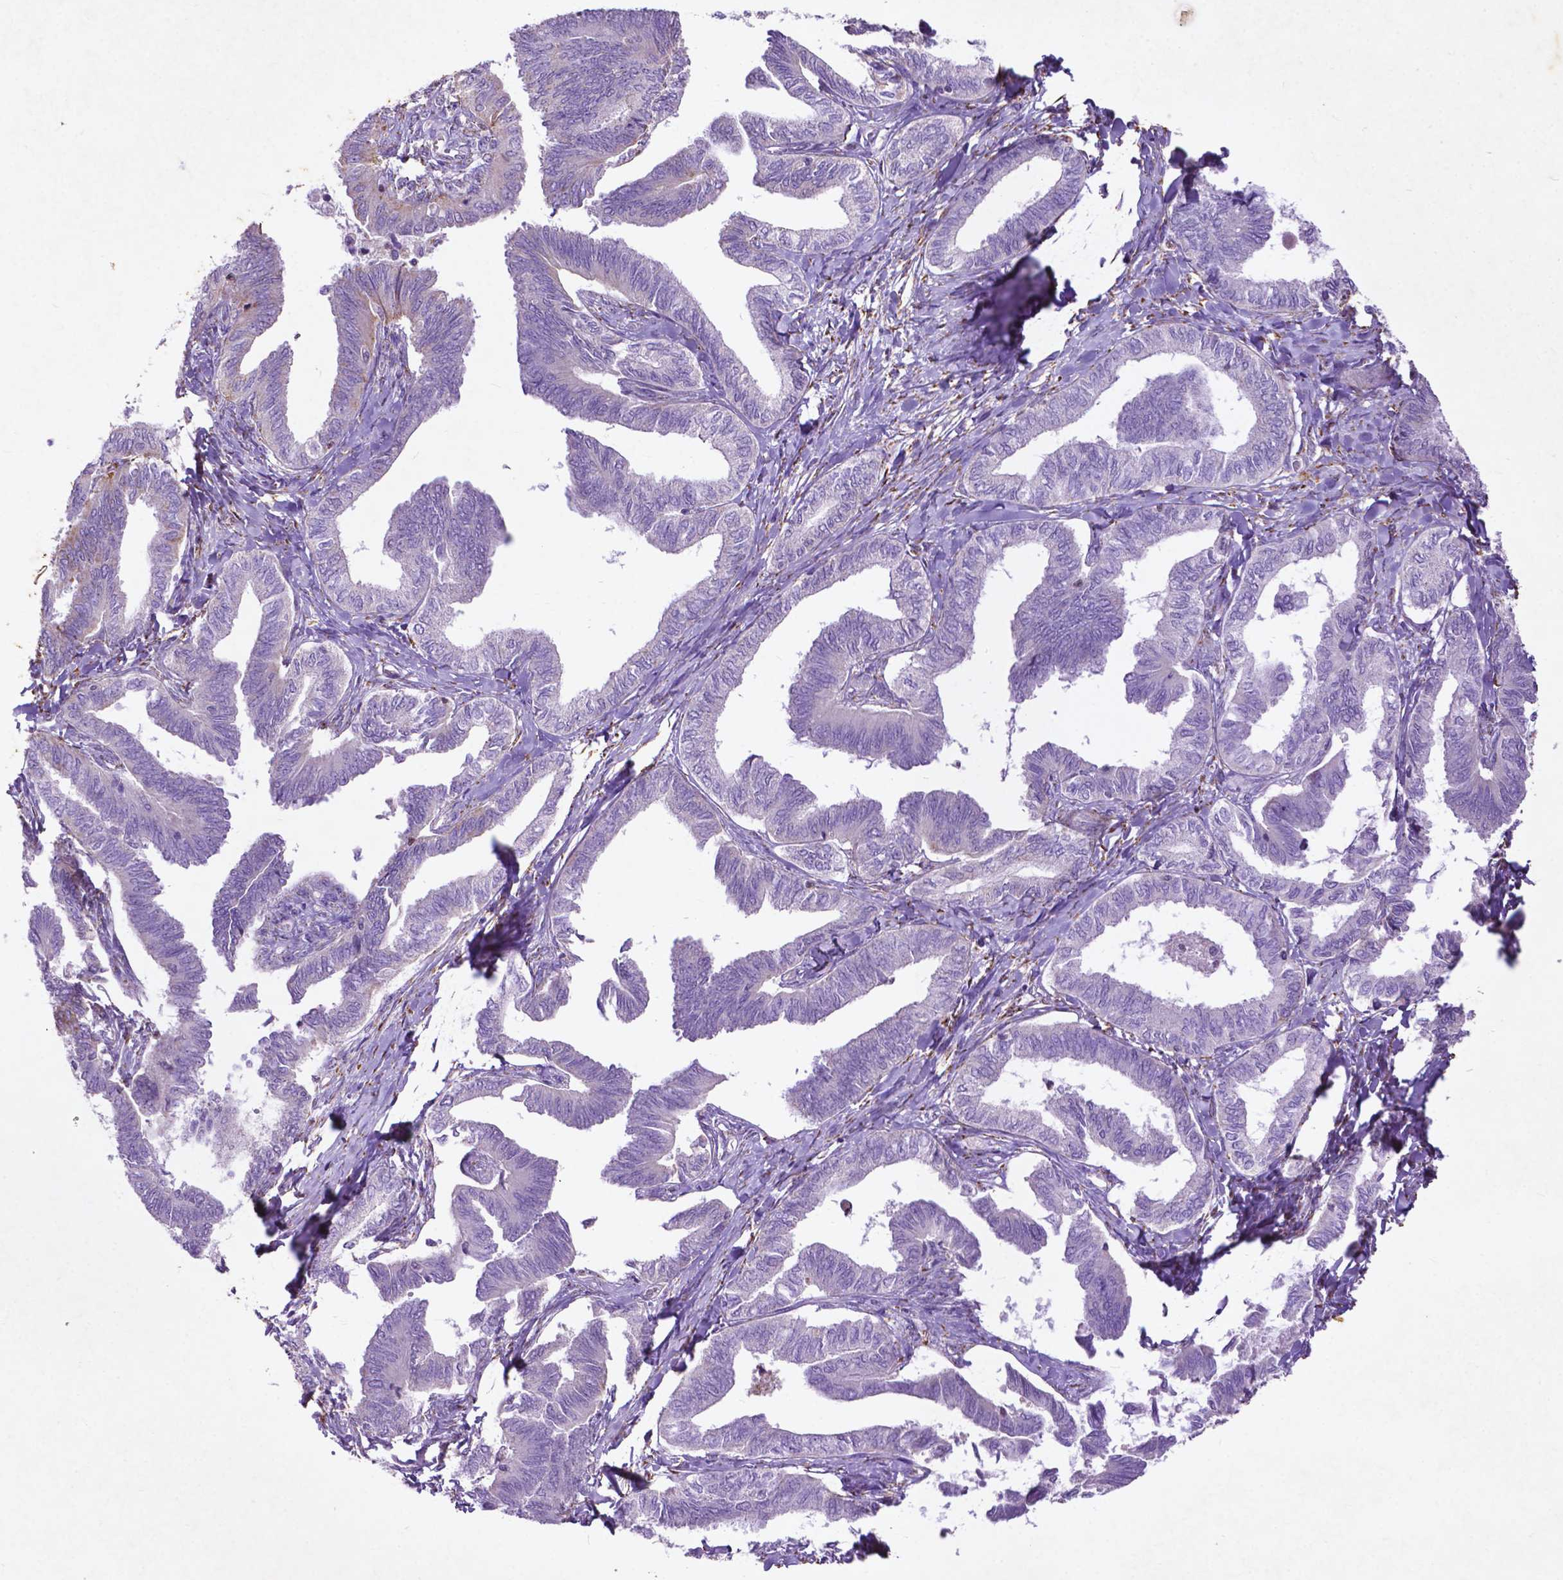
{"staining": {"intensity": "moderate", "quantity": "<25%", "location": "cytoplasmic/membranous"}, "tissue": "ovarian cancer", "cell_type": "Tumor cells", "image_type": "cancer", "snomed": [{"axis": "morphology", "description": "Carcinoma, endometroid"}, {"axis": "topography", "description": "Ovary"}], "caption": "There is low levels of moderate cytoplasmic/membranous expression in tumor cells of ovarian cancer (endometroid carcinoma), as demonstrated by immunohistochemical staining (brown color).", "gene": "THEGL", "patient": {"sex": "female", "age": 70}}